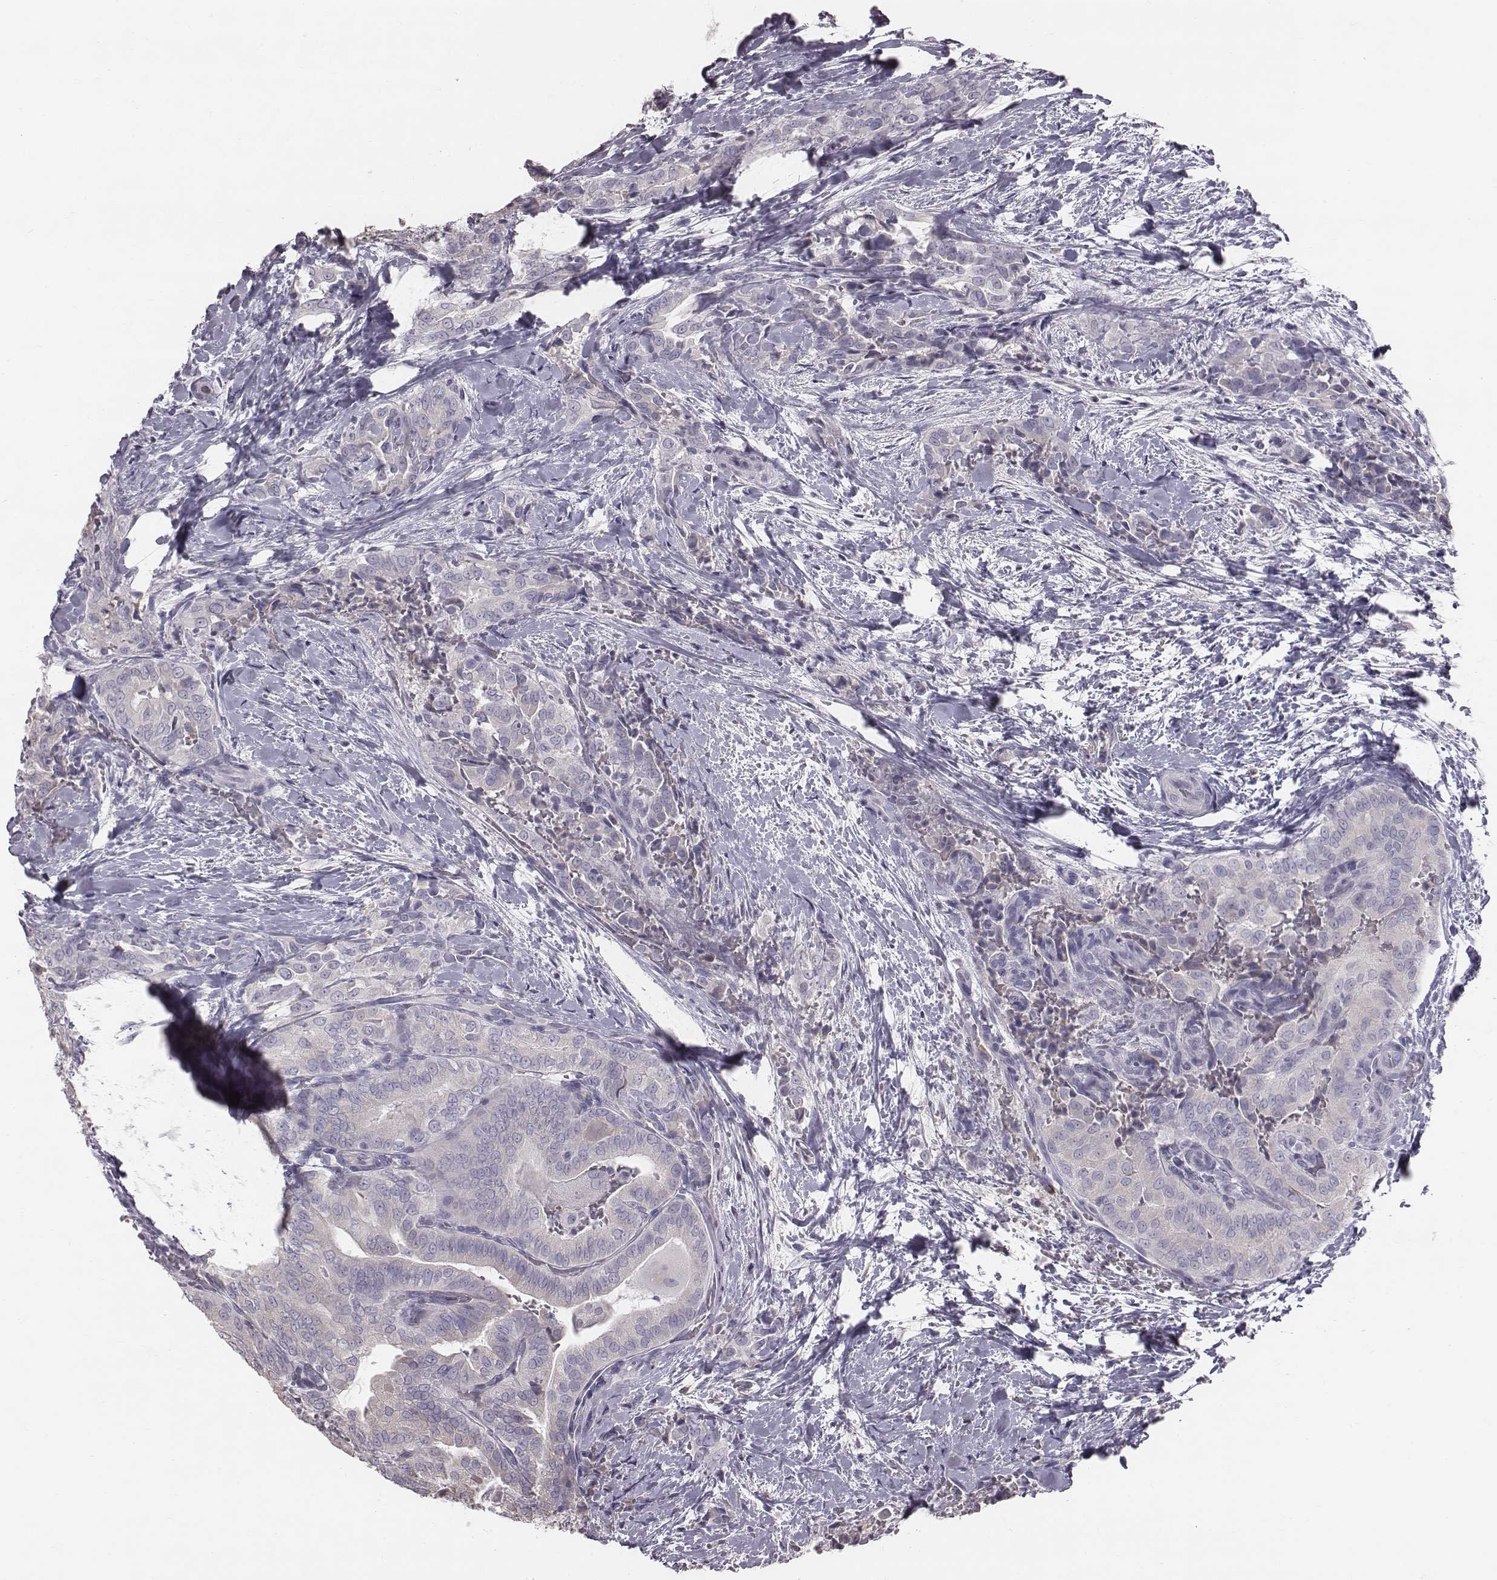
{"staining": {"intensity": "negative", "quantity": "none", "location": "none"}, "tissue": "thyroid cancer", "cell_type": "Tumor cells", "image_type": "cancer", "snomed": [{"axis": "morphology", "description": "Papillary adenocarcinoma, NOS"}, {"axis": "topography", "description": "Thyroid gland"}], "caption": "This is an immunohistochemistry photomicrograph of human thyroid cancer. There is no positivity in tumor cells.", "gene": "C6orf58", "patient": {"sex": "male", "age": 61}}